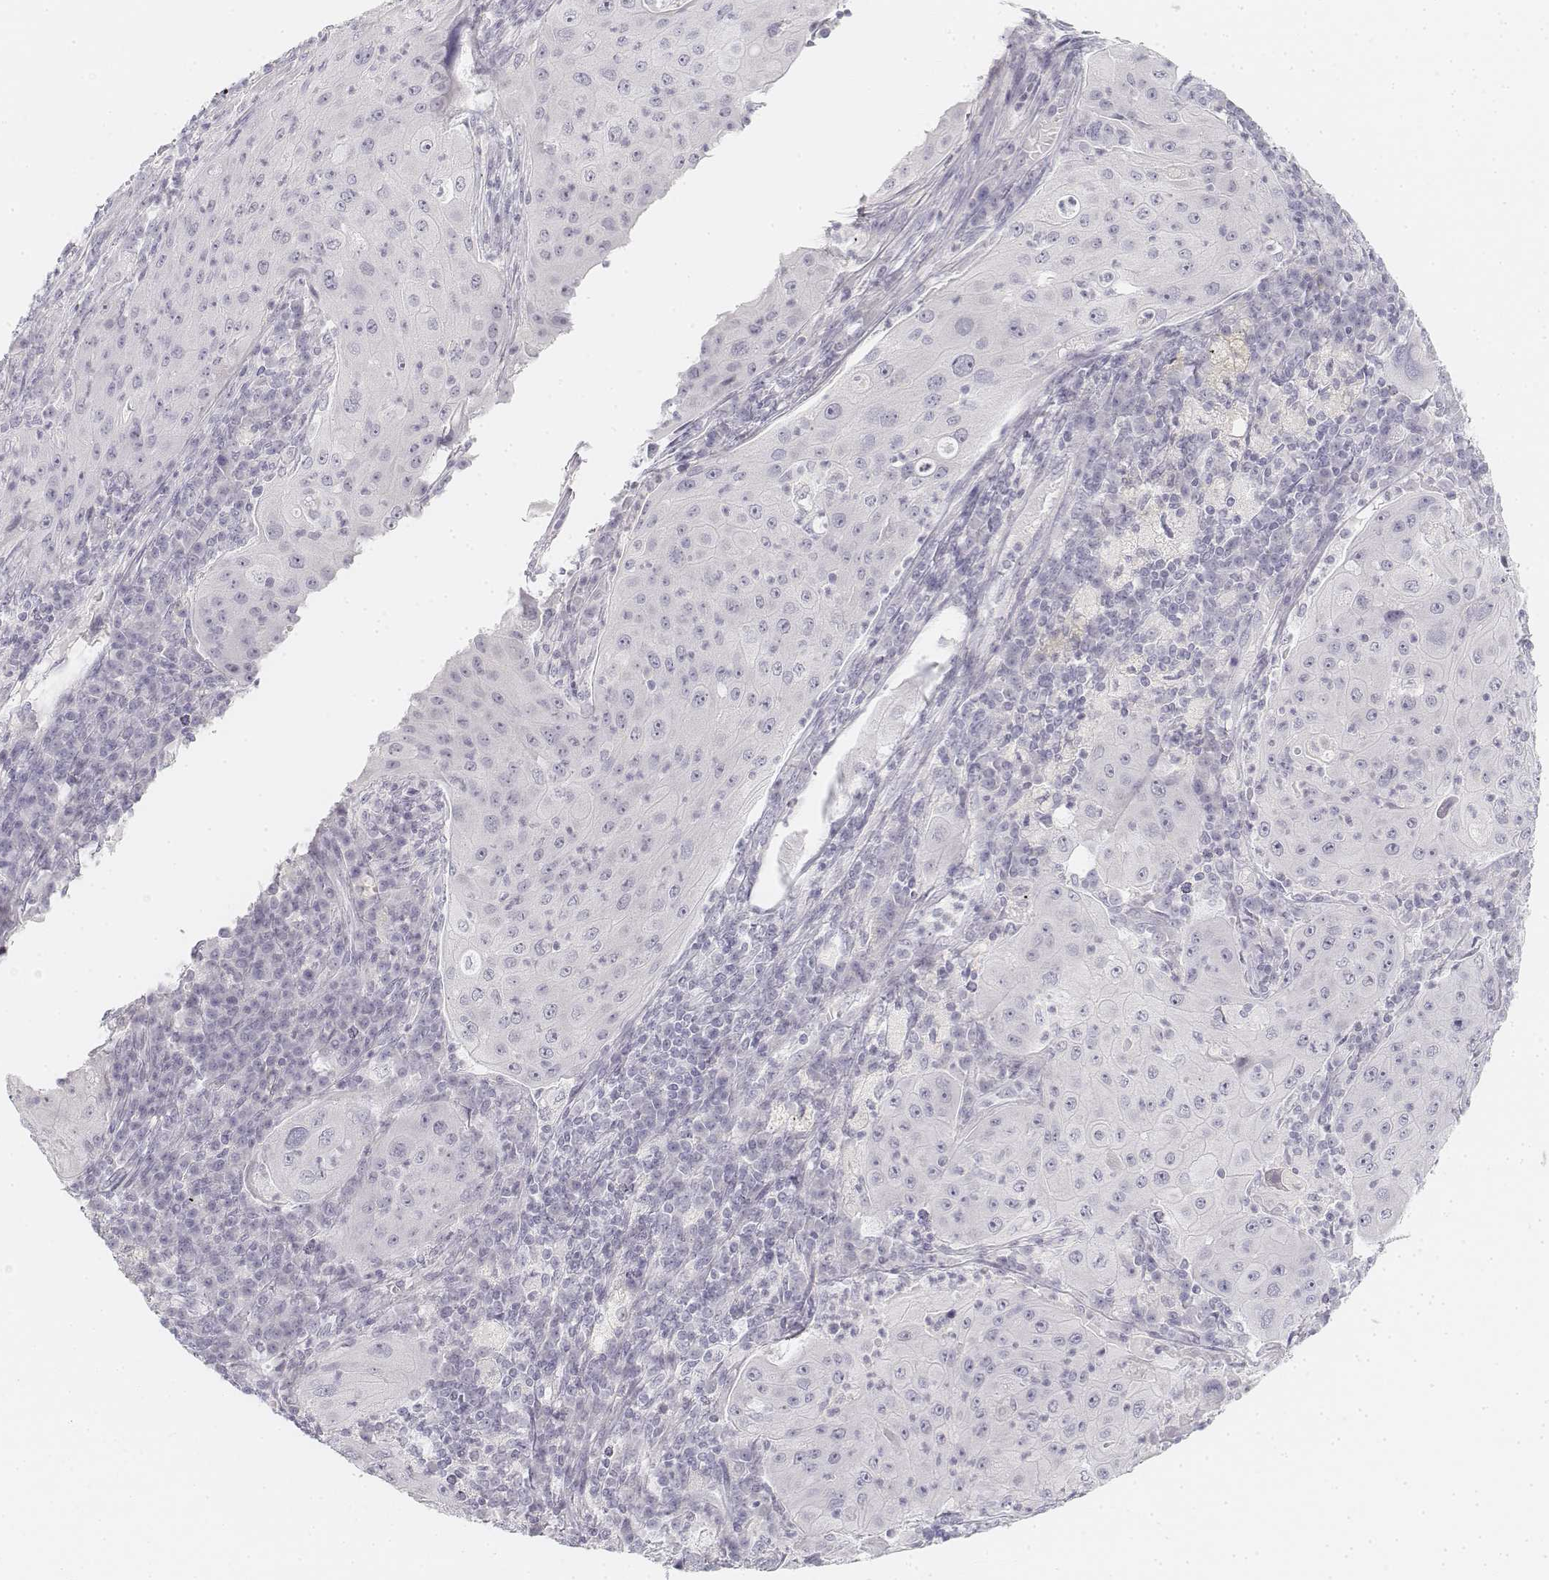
{"staining": {"intensity": "negative", "quantity": "none", "location": "none"}, "tissue": "lung cancer", "cell_type": "Tumor cells", "image_type": "cancer", "snomed": [{"axis": "morphology", "description": "Squamous cell carcinoma, NOS"}, {"axis": "topography", "description": "Lung"}], "caption": "There is no significant expression in tumor cells of lung cancer. The staining was performed using DAB (3,3'-diaminobenzidine) to visualize the protein expression in brown, while the nuclei were stained in blue with hematoxylin (Magnification: 20x).", "gene": "KRT25", "patient": {"sex": "female", "age": 59}}